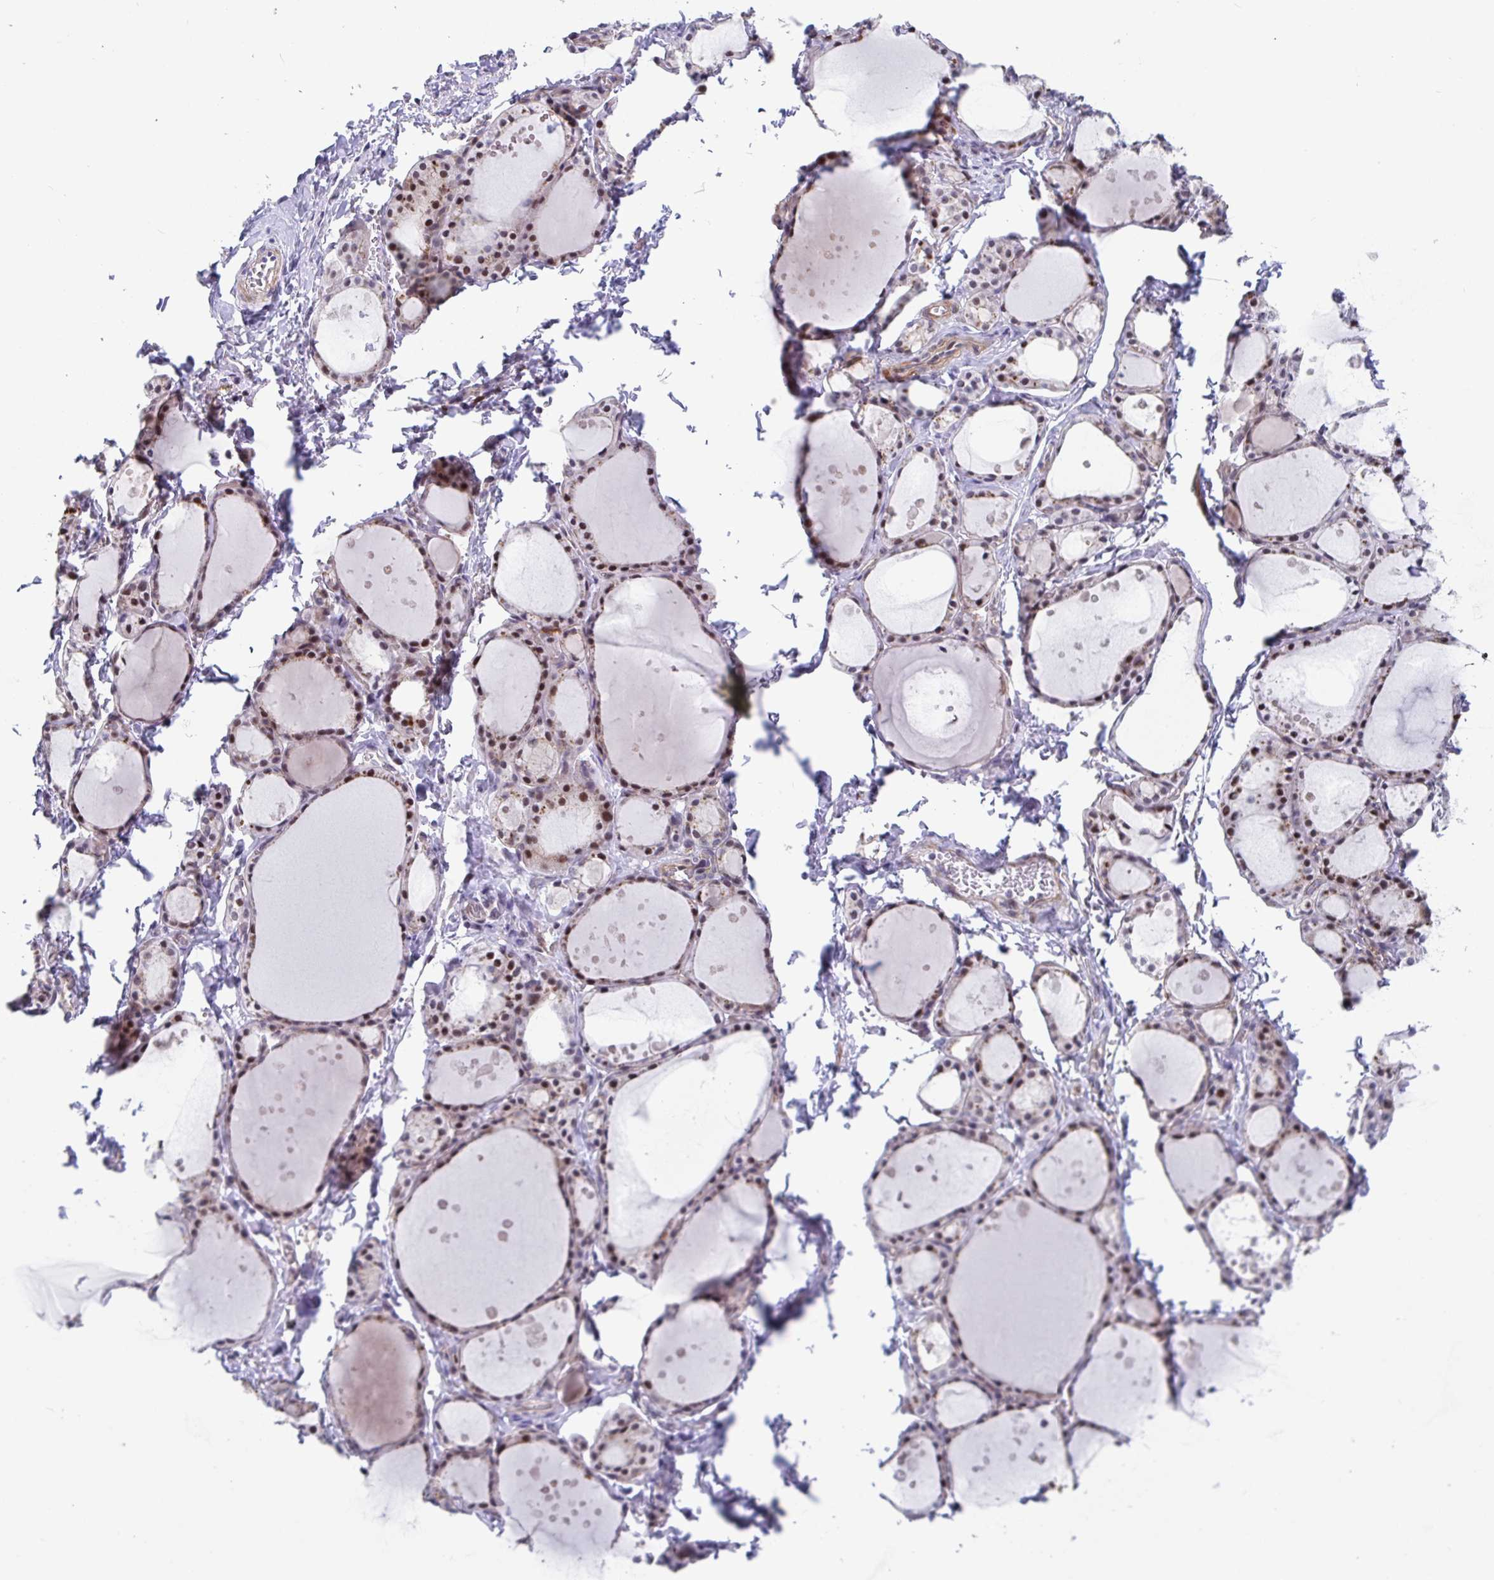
{"staining": {"intensity": "moderate", "quantity": ">75%", "location": "nuclear"}, "tissue": "thyroid gland", "cell_type": "Glandular cells", "image_type": "normal", "snomed": [{"axis": "morphology", "description": "Normal tissue, NOS"}, {"axis": "topography", "description": "Thyroid gland"}], "caption": "Protein staining of normal thyroid gland exhibits moderate nuclear expression in approximately >75% of glandular cells. (DAB = brown stain, brightfield microscopy at high magnification).", "gene": "WDR72", "patient": {"sex": "male", "age": 68}}